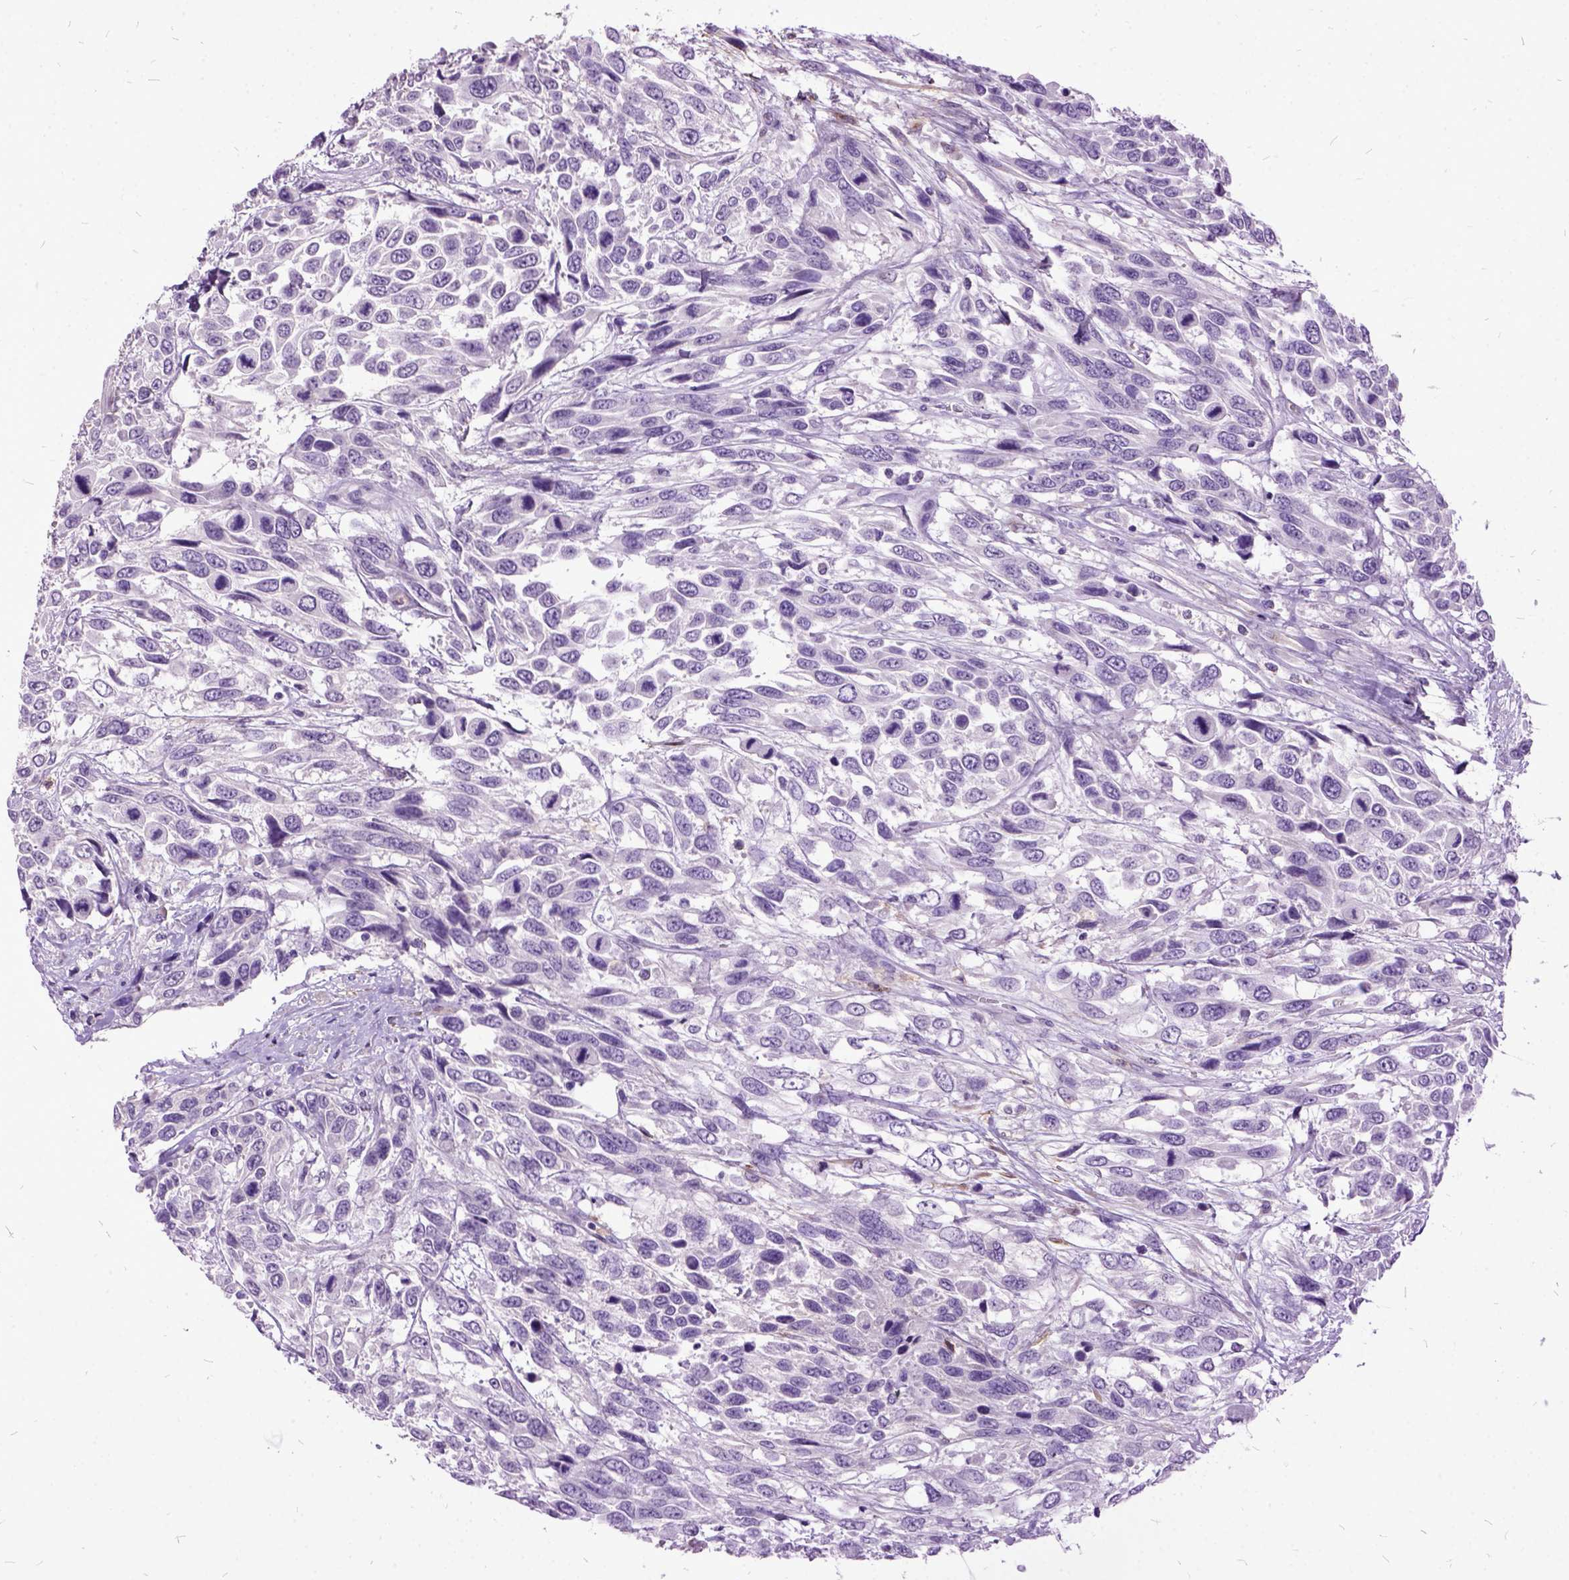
{"staining": {"intensity": "negative", "quantity": "none", "location": "none"}, "tissue": "urothelial cancer", "cell_type": "Tumor cells", "image_type": "cancer", "snomed": [{"axis": "morphology", "description": "Urothelial carcinoma, High grade"}, {"axis": "topography", "description": "Urinary bladder"}], "caption": "Tumor cells are negative for protein expression in human urothelial cancer. (DAB IHC with hematoxylin counter stain).", "gene": "MME", "patient": {"sex": "female", "age": 70}}